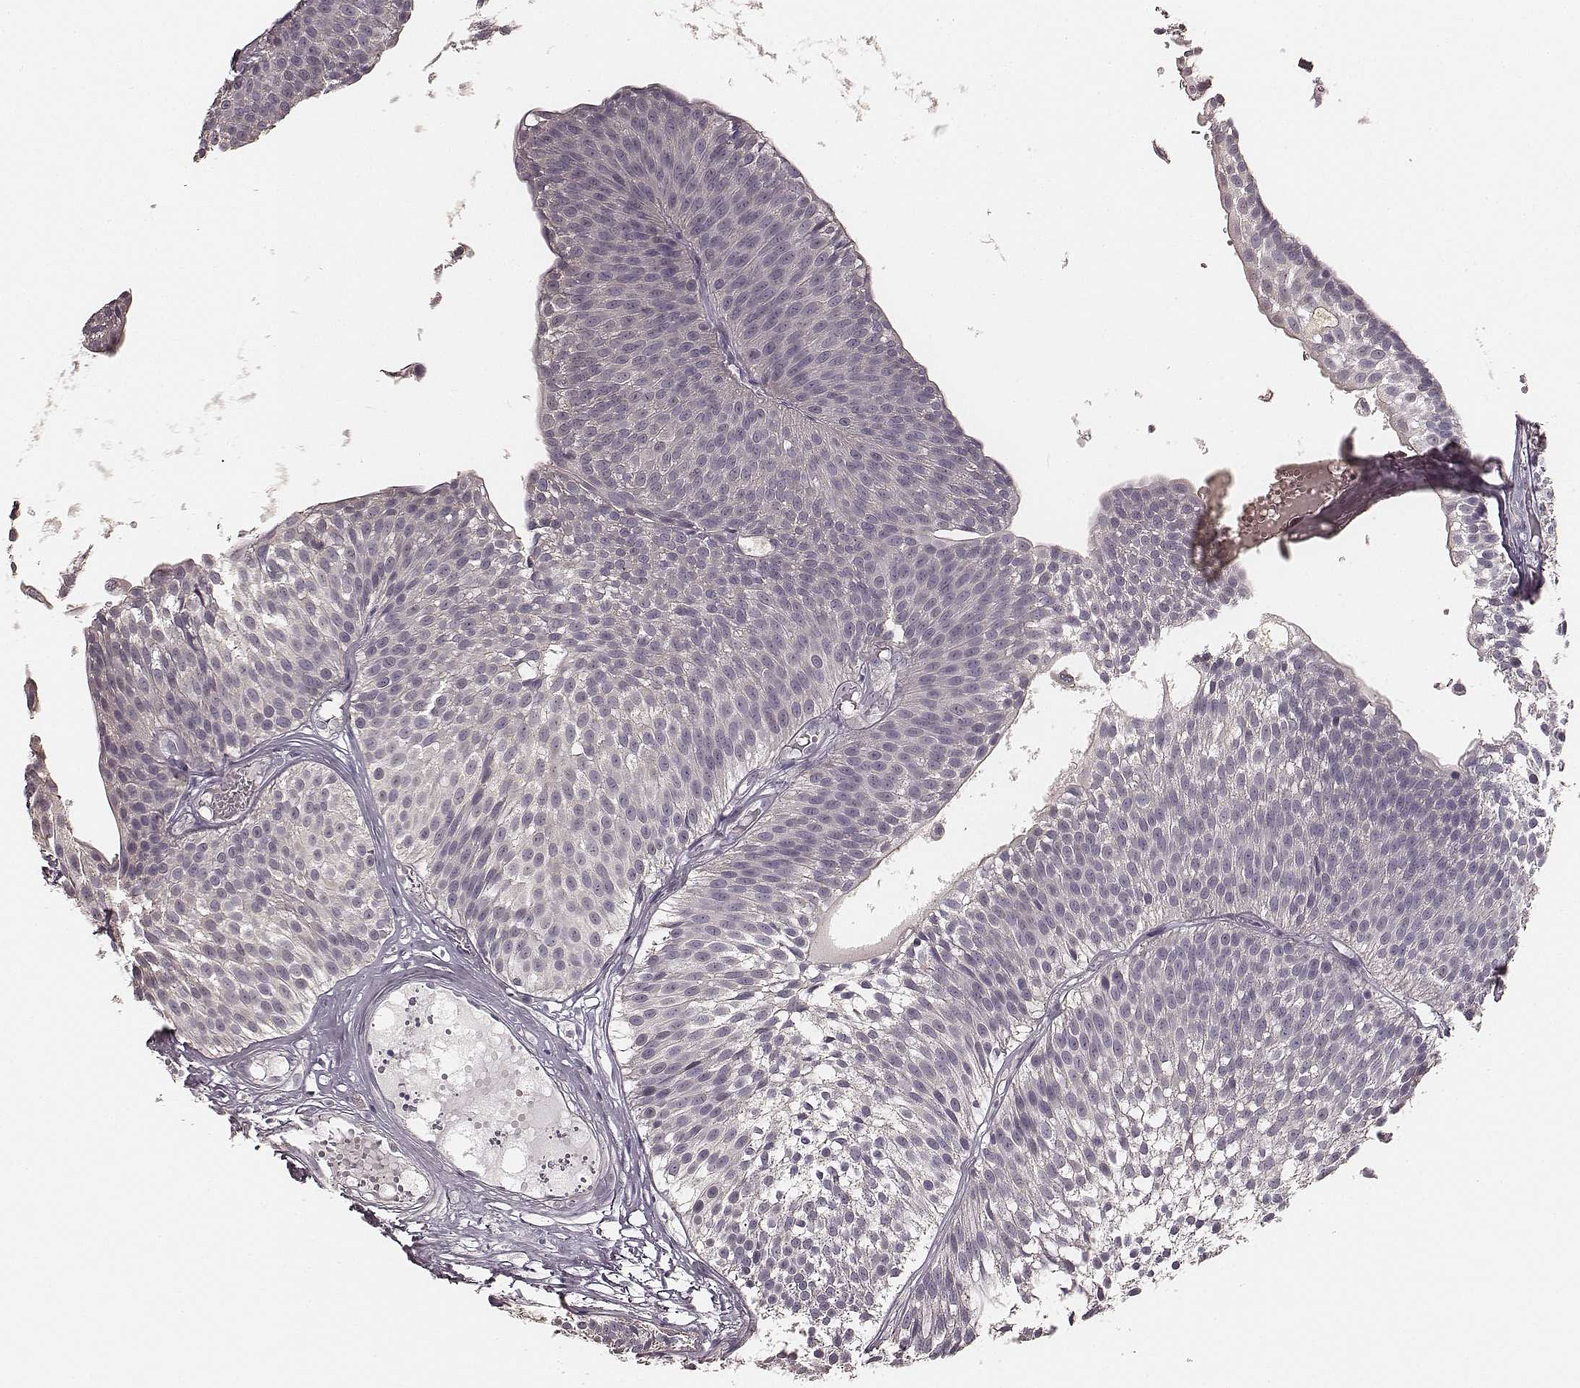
{"staining": {"intensity": "negative", "quantity": "none", "location": "none"}, "tissue": "urothelial cancer", "cell_type": "Tumor cells", "image_type": "cancer", "snomed": [{"axis": "morphology", "description": "Urothelial carcinoma, Low grade"}, {"axis": "topography", "description": "Urinary bladder"}], "caption": "Urothelial carcinoma (low-grade) was stained to show a protein in brown. There is no significant staining in tumor cells.", "gene": "LY6K", "patient": {"sex": "male", "age": 63}}